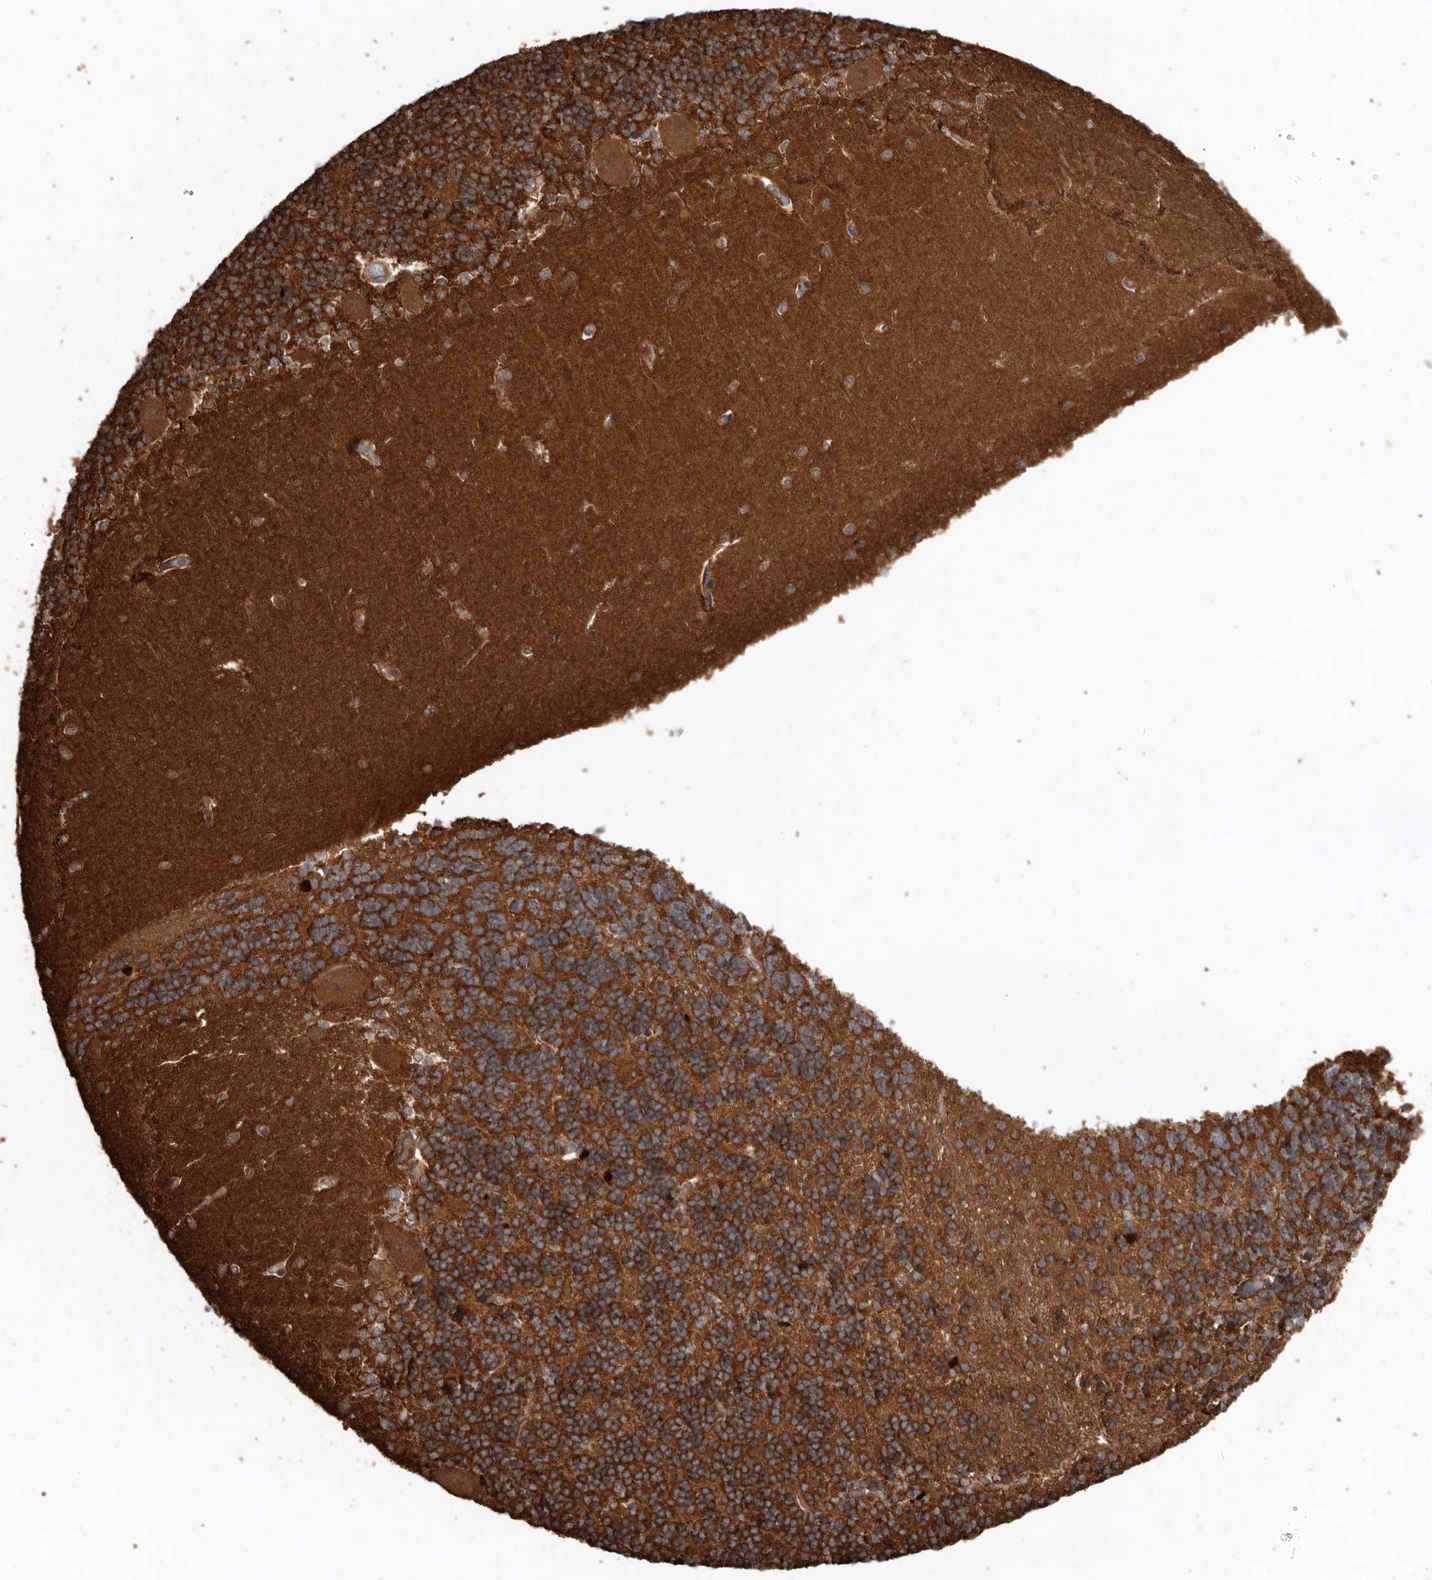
{"staining": {"intensity": "moderate", "quantity": ">75%", "location": "cytoplasmic/membranous"}, "tissue": "cerebellum", "cell_type": "Cells in granular layer", "image_type": "normal", "snomed": [{"axis": "morphology", "description": "Normal tissue, NOS"}, {"axis": "topography", "description": "Cerebellum"}], "caption": "This image shows immunohistochemistry staining of normal cerebellum, with medium moderate cytoplasmic/membranous staining in approximately >75% of cells in granular layer.", "gene": "EXOC3L1", "patient": {"sex": "male", "age": 37}}